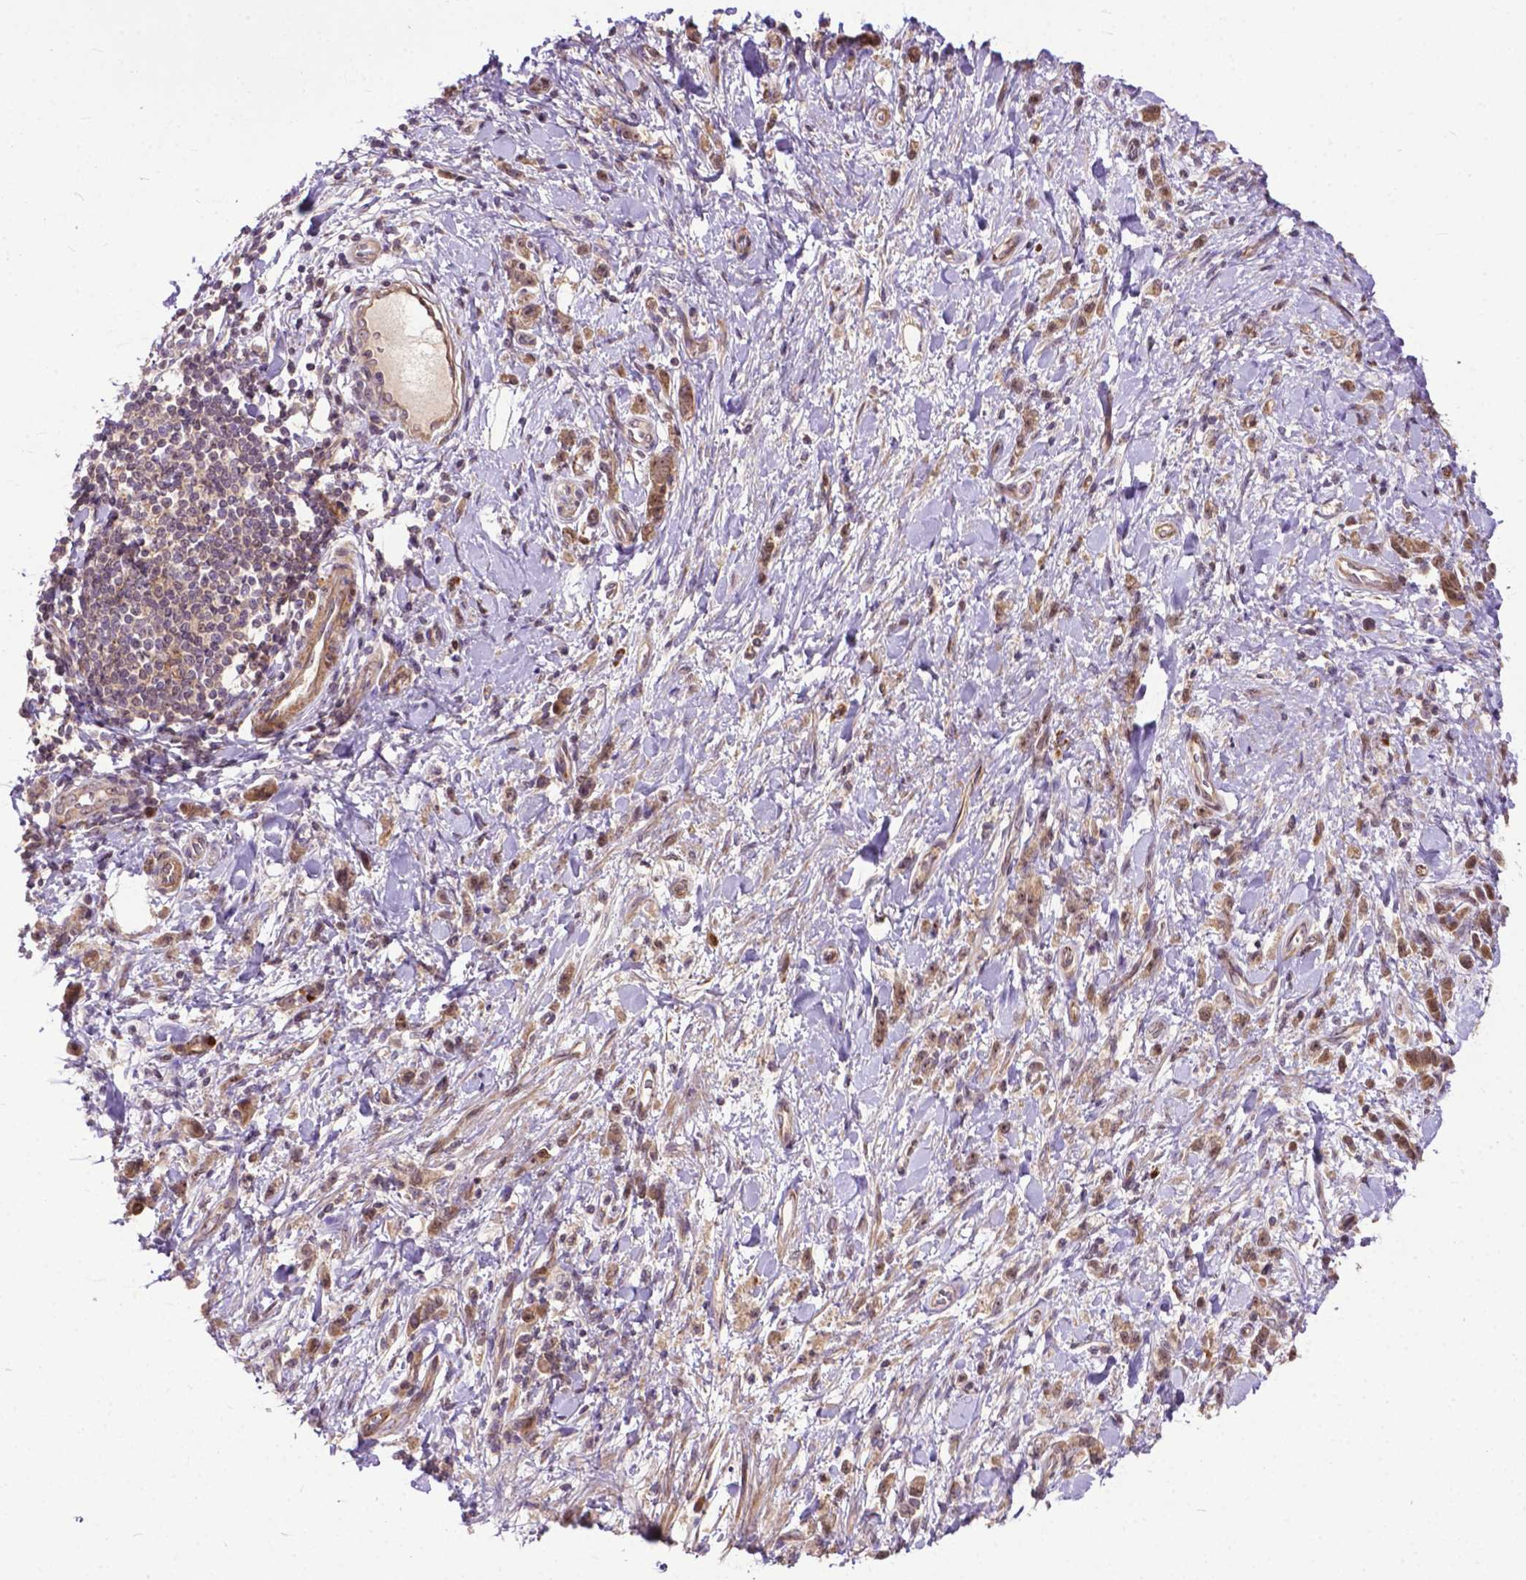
{"staining": {"intensity": "moderate", "quantity": ">75%", "location": "cytoplasmic/membranous"}, "tissue": "stomach cancer", "cell_type": "Tumor cells", "image_type": "cancer", "snomed": [{"axis": "morphology", "description": "Adenocarcinoma, NOS"}, {"axis": "topography", "description": "Stomach"}], "caption": "Stomach adenocarcinoma stained for a protein (brown) exhibits moderate cytoplasmic/membranous positive positivity in approximately >75% of tumor cells.", "gene": "PARP3", "patient": {"sex": "male", "age": 77}}